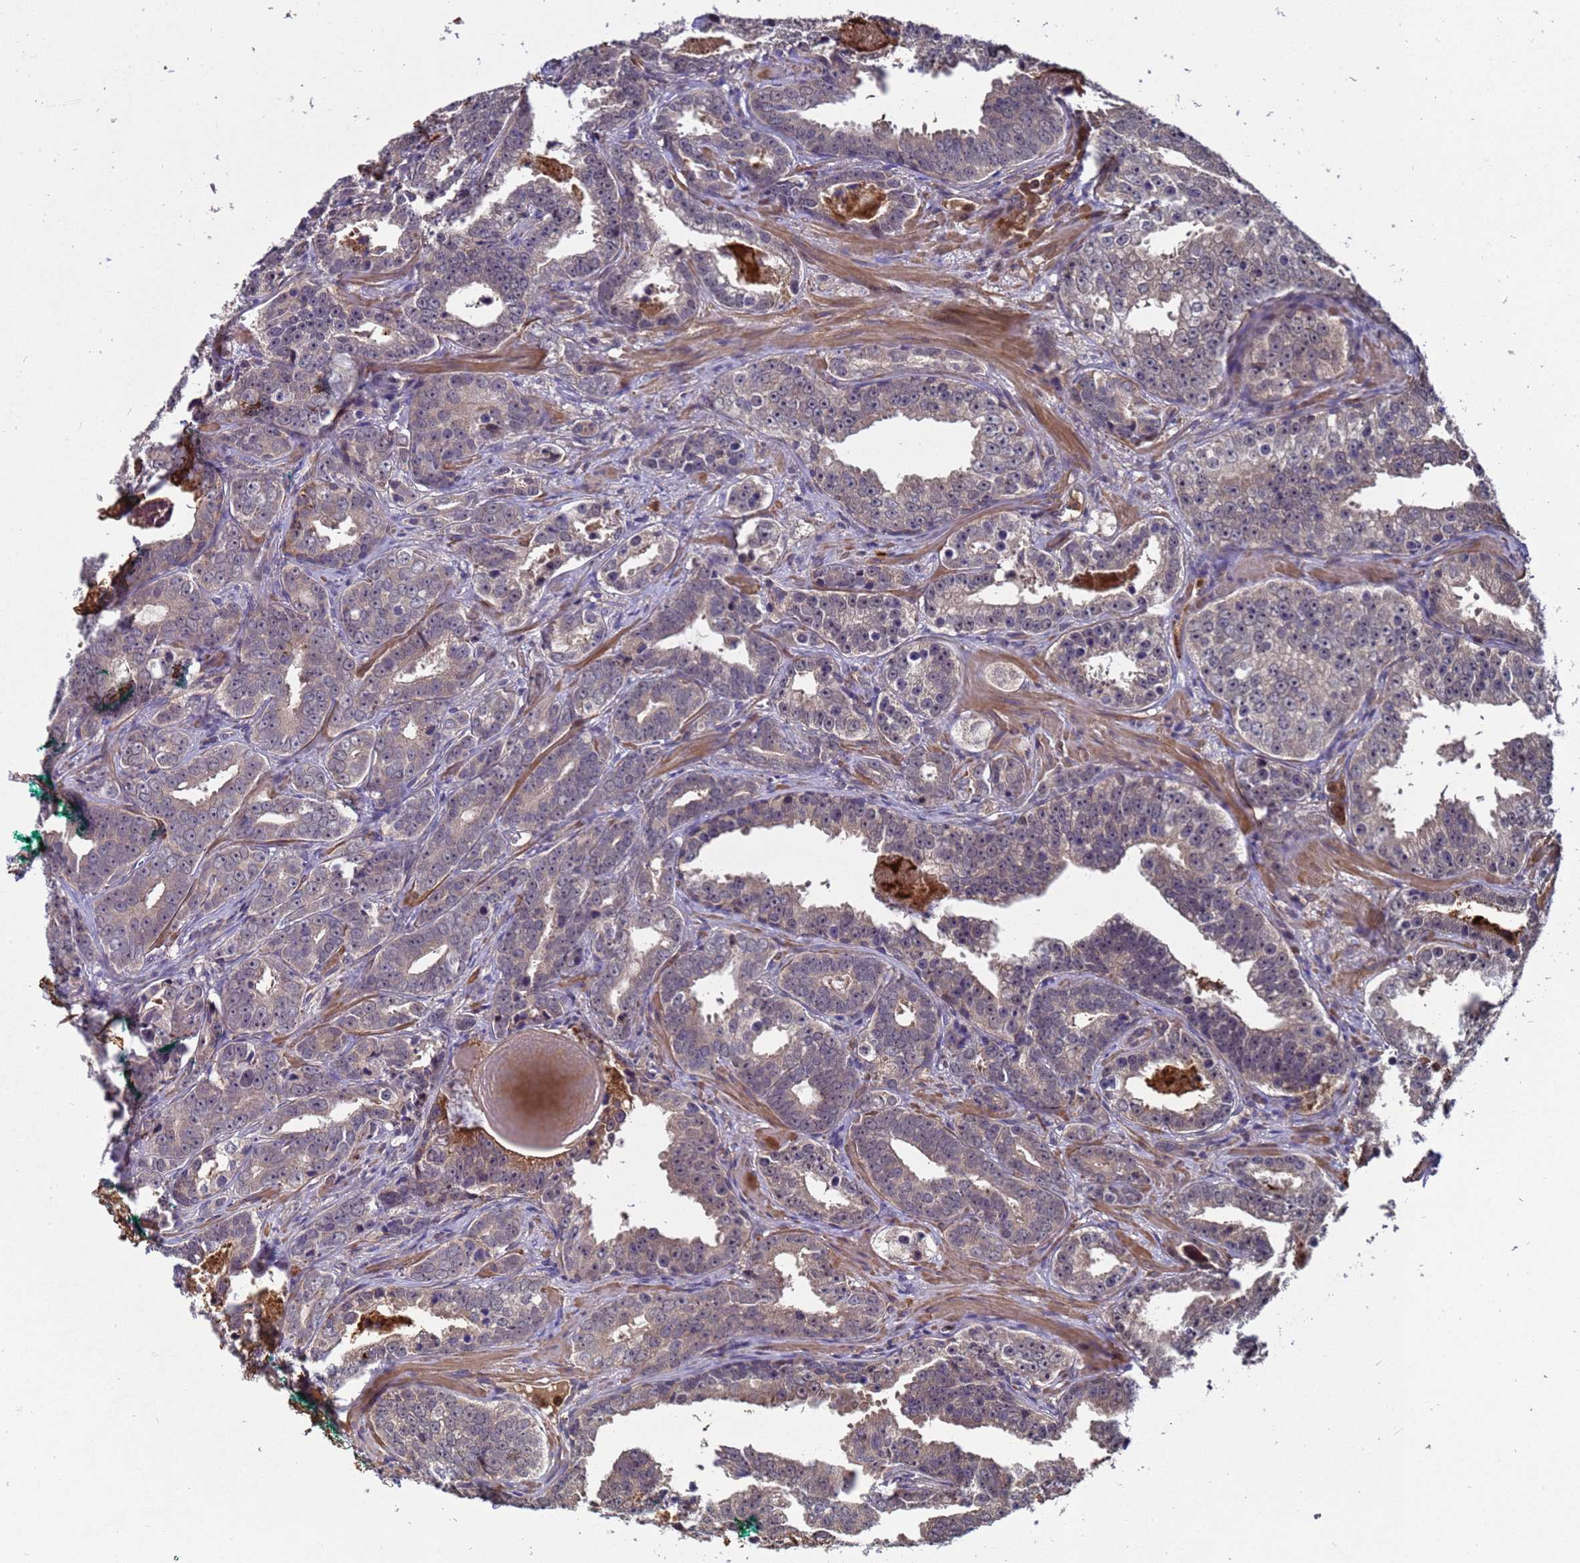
{"staining": {"intensity": "weak", "quantity": "25%-75%", "location": "cytoplasmic/membranous"}, "tissue": "prostate cancer", "cell_type": "Tumor cells", "image_type": "cancer", "snomed": [{"axis": "morphology", "description": "Adenocarcinoma, High grade"}, {"axis": "topography", "description": "Prostate"}], "caption": "This is a histology image of IHC staining of prostate high-grade adenocarcinoma, which shows weak positivity in the cytoplasmic/membranous of tumor cells.", "gene": "GSTCD", "patient": {"sex": "male", "age": 62}}